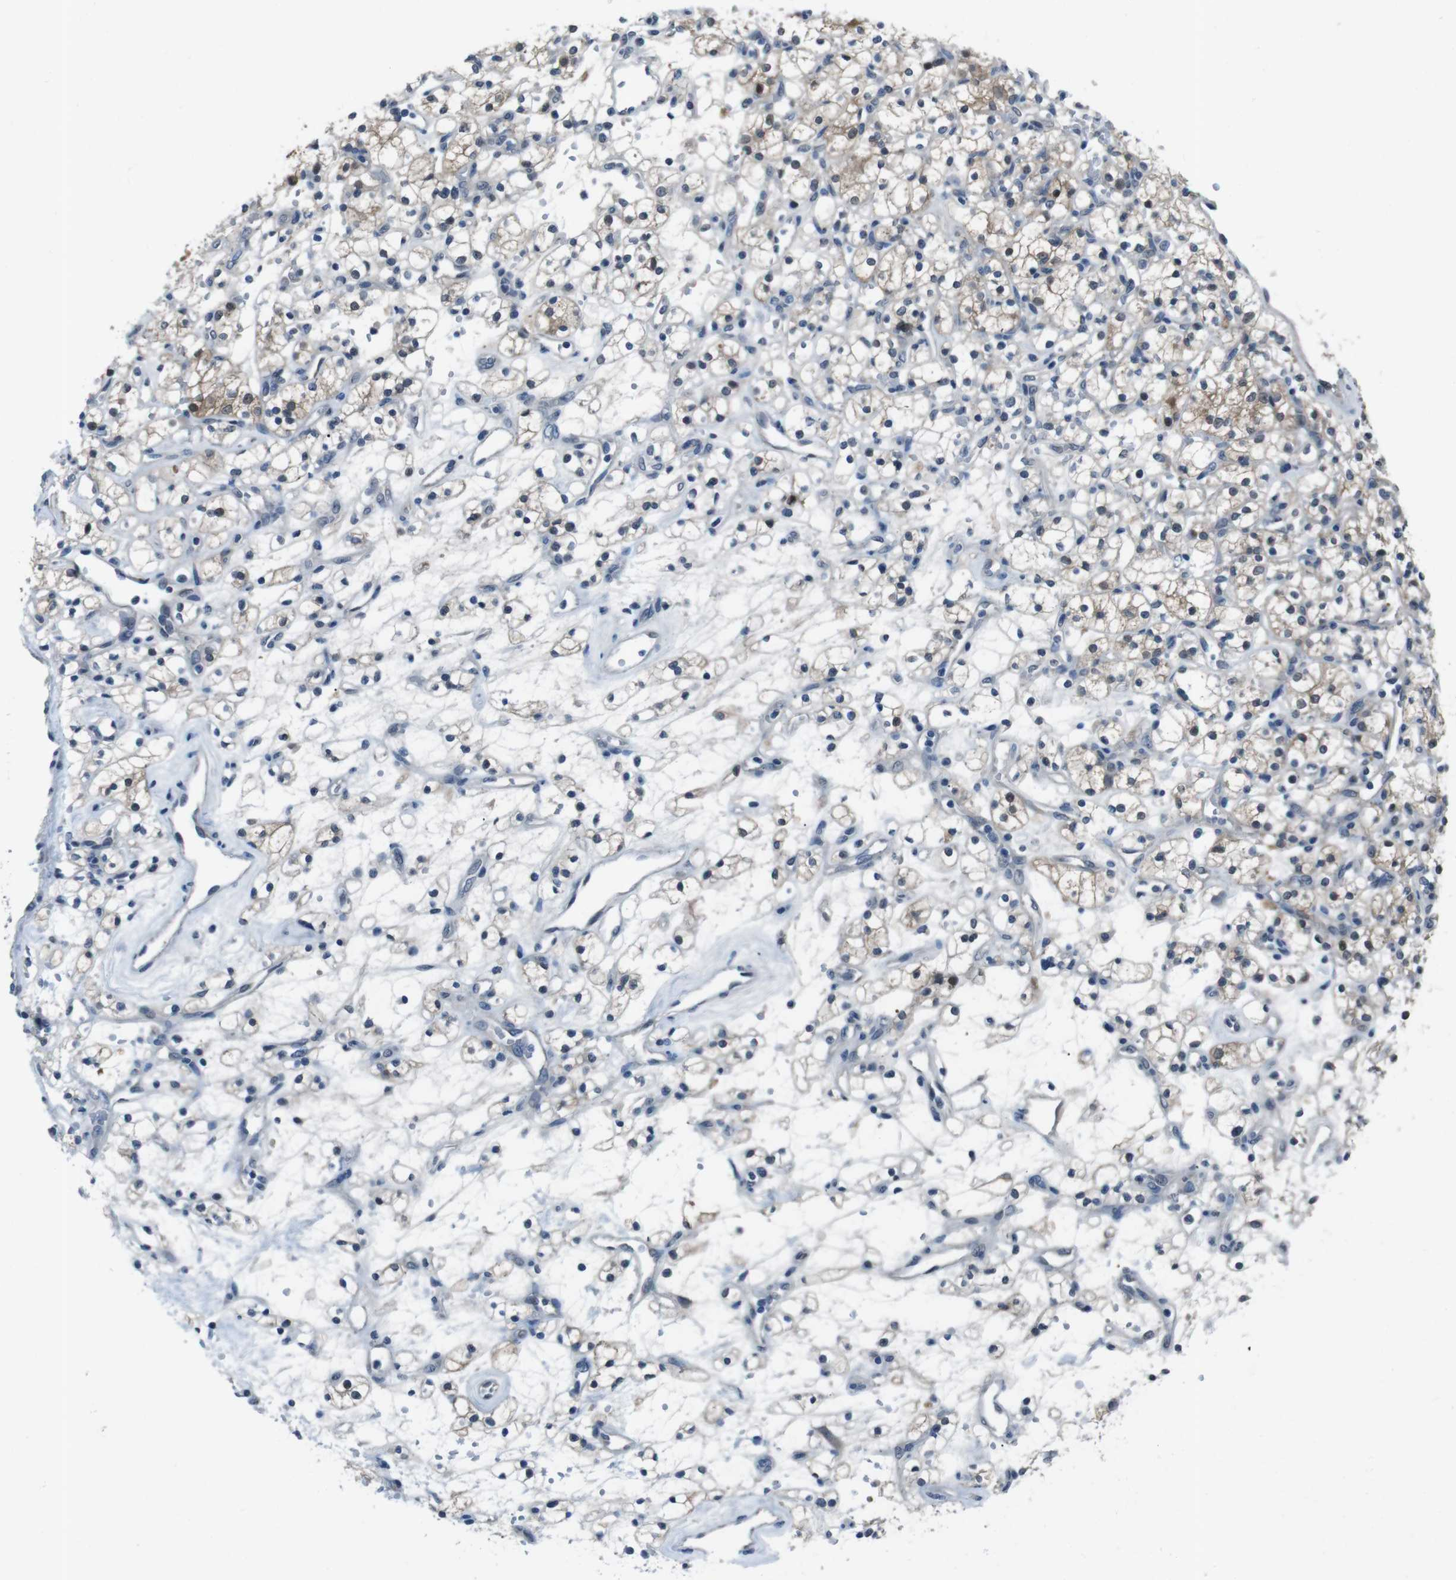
{"staining": {"intensity": "moderate", "quantity": "25%-75%", "location": "cytoplasmic/membranous,nuclear"}, "tissue": "renal cancer", "cell_type": "Tumor cells", "image_type": "cancer", "snomed": [{"axis": "morphology", "description": "Adenocarcinoma, NOS"}, {"axis": "topography", "description": "Kidney"}], "caption": "Tumor cells exhibit medium levels of moderate cytoplasmic/membranous and nuclear positivity in about 25%-75% of cells in renal cancer. The staining was performed using DAB to visualize the protein expression in brown, while the nuclei were stained in blue with hematoxylin (Magnification: 20x).", "gene": "LRP5", "patient": {"sex": "female", "age": 60}}